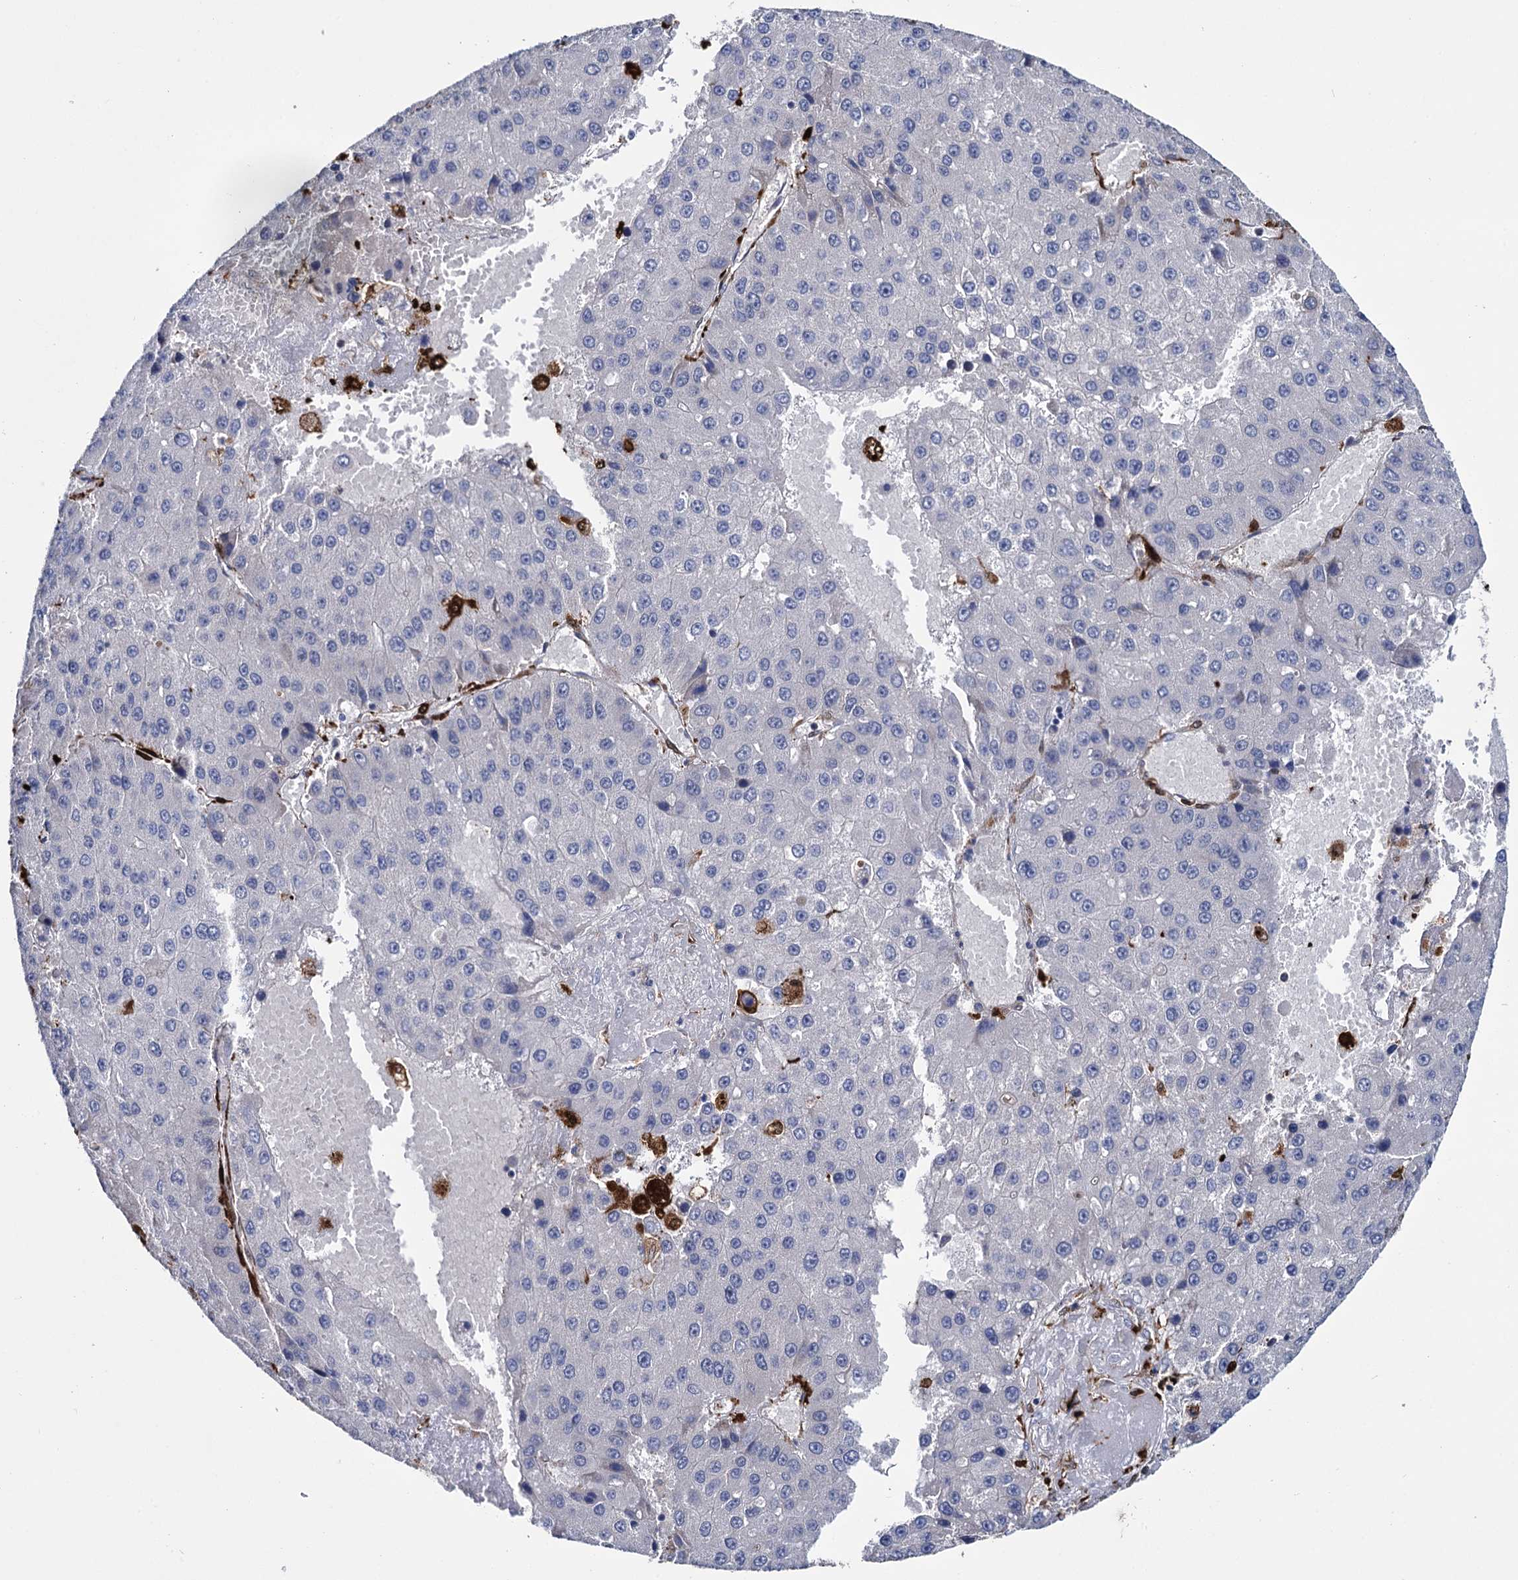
{"staining": {"intensity": "negative", "quantity": "none", "location": "none"}, "tissue": "liver cancer", "cell_type": "Tumor cells", "image_type": "cancer", "snomed": [{"axis": "morphology", "description": "Carcinoma, Hepatocellular, NOS"}, {"axis": "topography", "description": "Liver"}], "caption": "High power microscopy photomicrograph of an immunohistochemistry micrograph of liver cancer (hepatocellular carcinoma), revealing no significant staining in tumor cells.", "gene": "FABP5", "patient": {"sex": "female", "age": 73}}